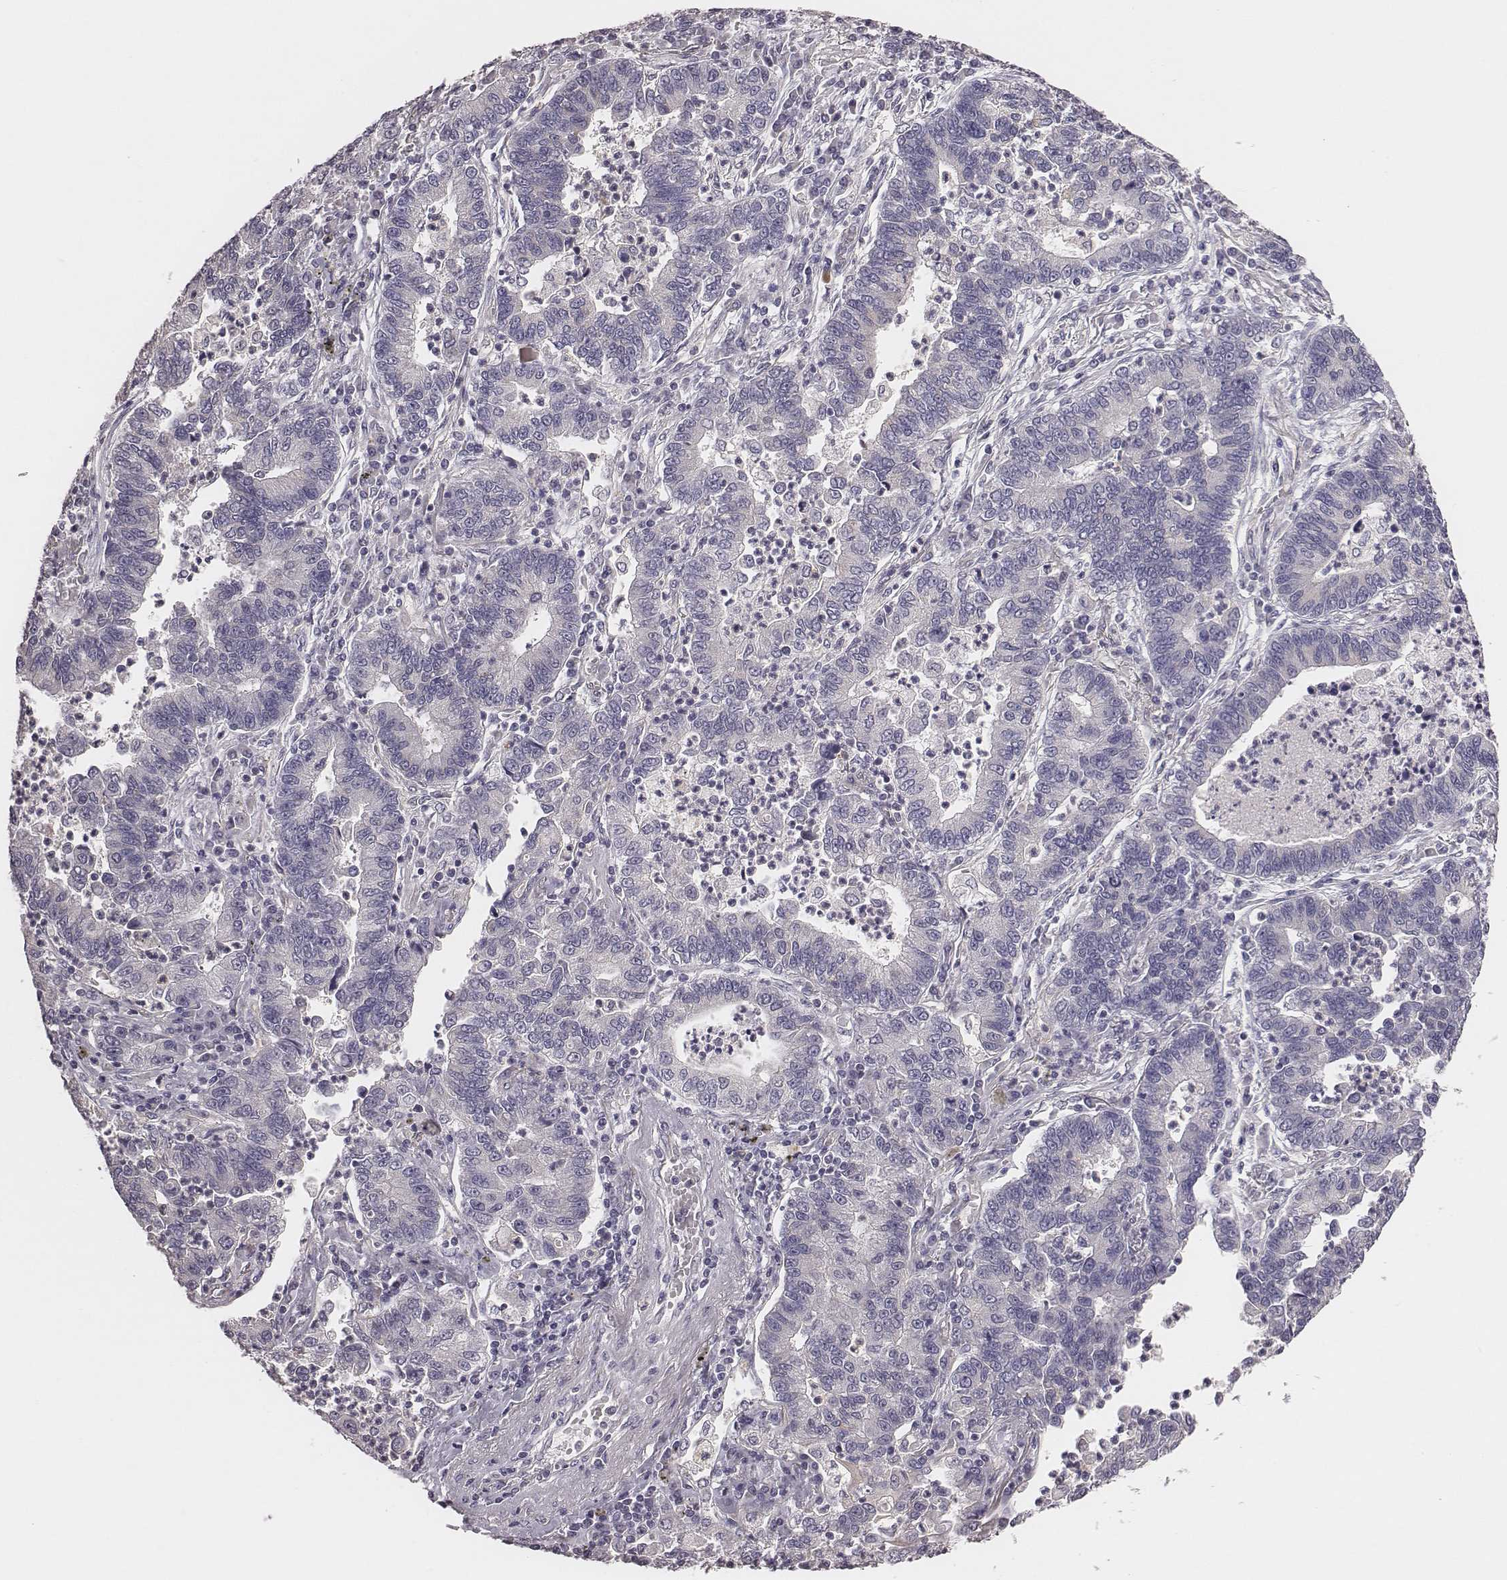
{"staining": {"intensity": "negative", "quantity": "none", "location": "none"}, "tissue": "lung cancer", "cell_type": "Tumor cells", "image_type": "cancer", "snomed": [{"axis": "morphology", "description": "Adenocarcinoma, NOS"}, {"axis": "topography", "description": "Lung"}], "caption": "Human lung cancer stained for a protein using IHC demonstrates no positivity in tumor cells.", "gene": "SCARF1", "patient": {"sex": "female", "age": 57}}